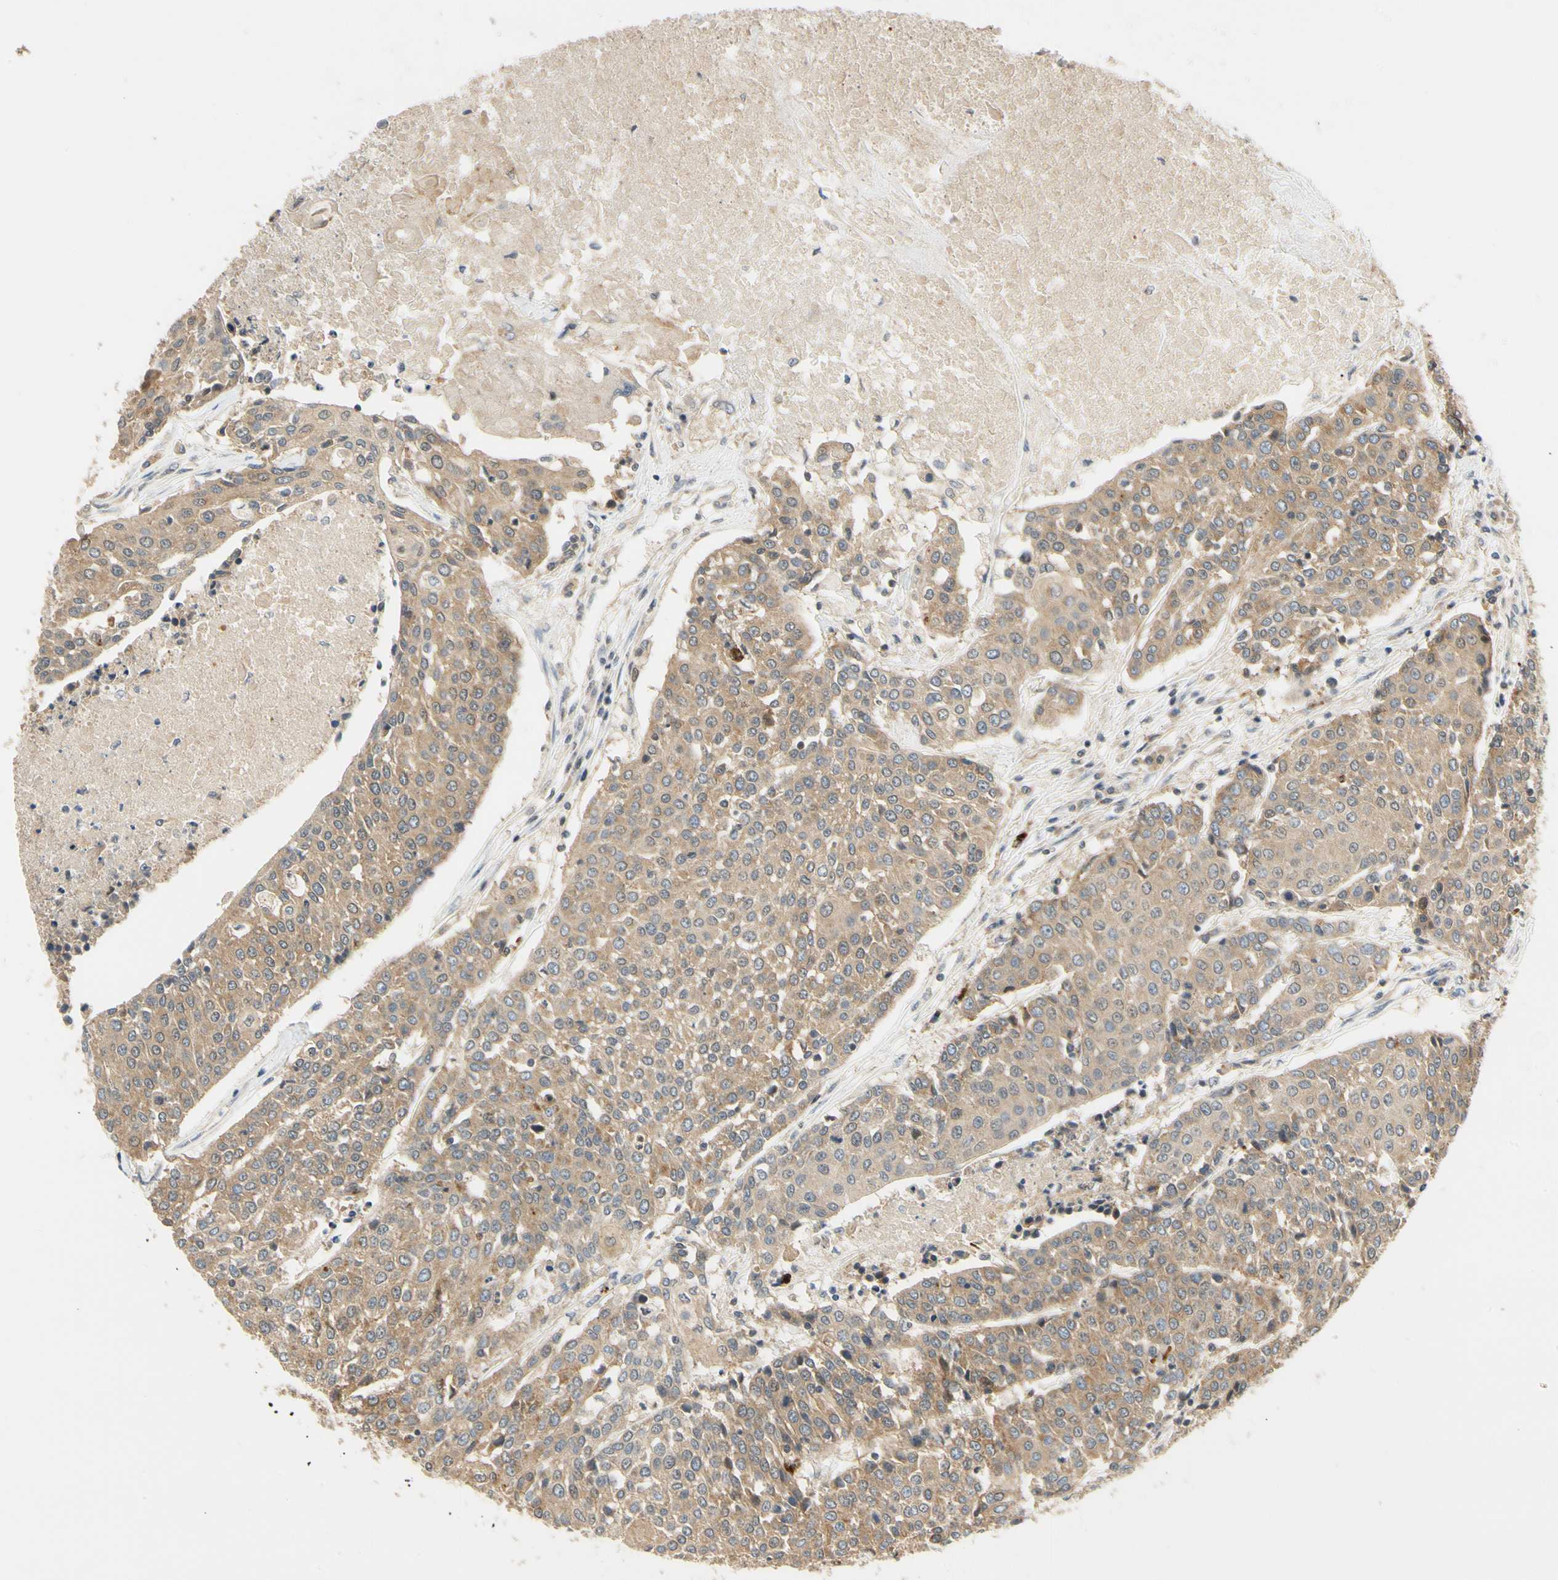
{"staining": {"intensity": "moderate", "quantity": ">75%", "location": "cytoplasmic/membranous"}, "tissue": "urothelial cancer", "cell_type": "Tumor cells", "image_type": "cancer", "snomed": [{"axis": "morphology", "description": "Urothelial carcinoma, High grade"}, {"axis": "topography", "description": "Urinary bladder"}], "caption": "Urothelial cancer stained with a protein marker reveals moderate staining in tumor cells.", "gene": "ANKHD1", "patient": {"sex": "female", "age": 85}}